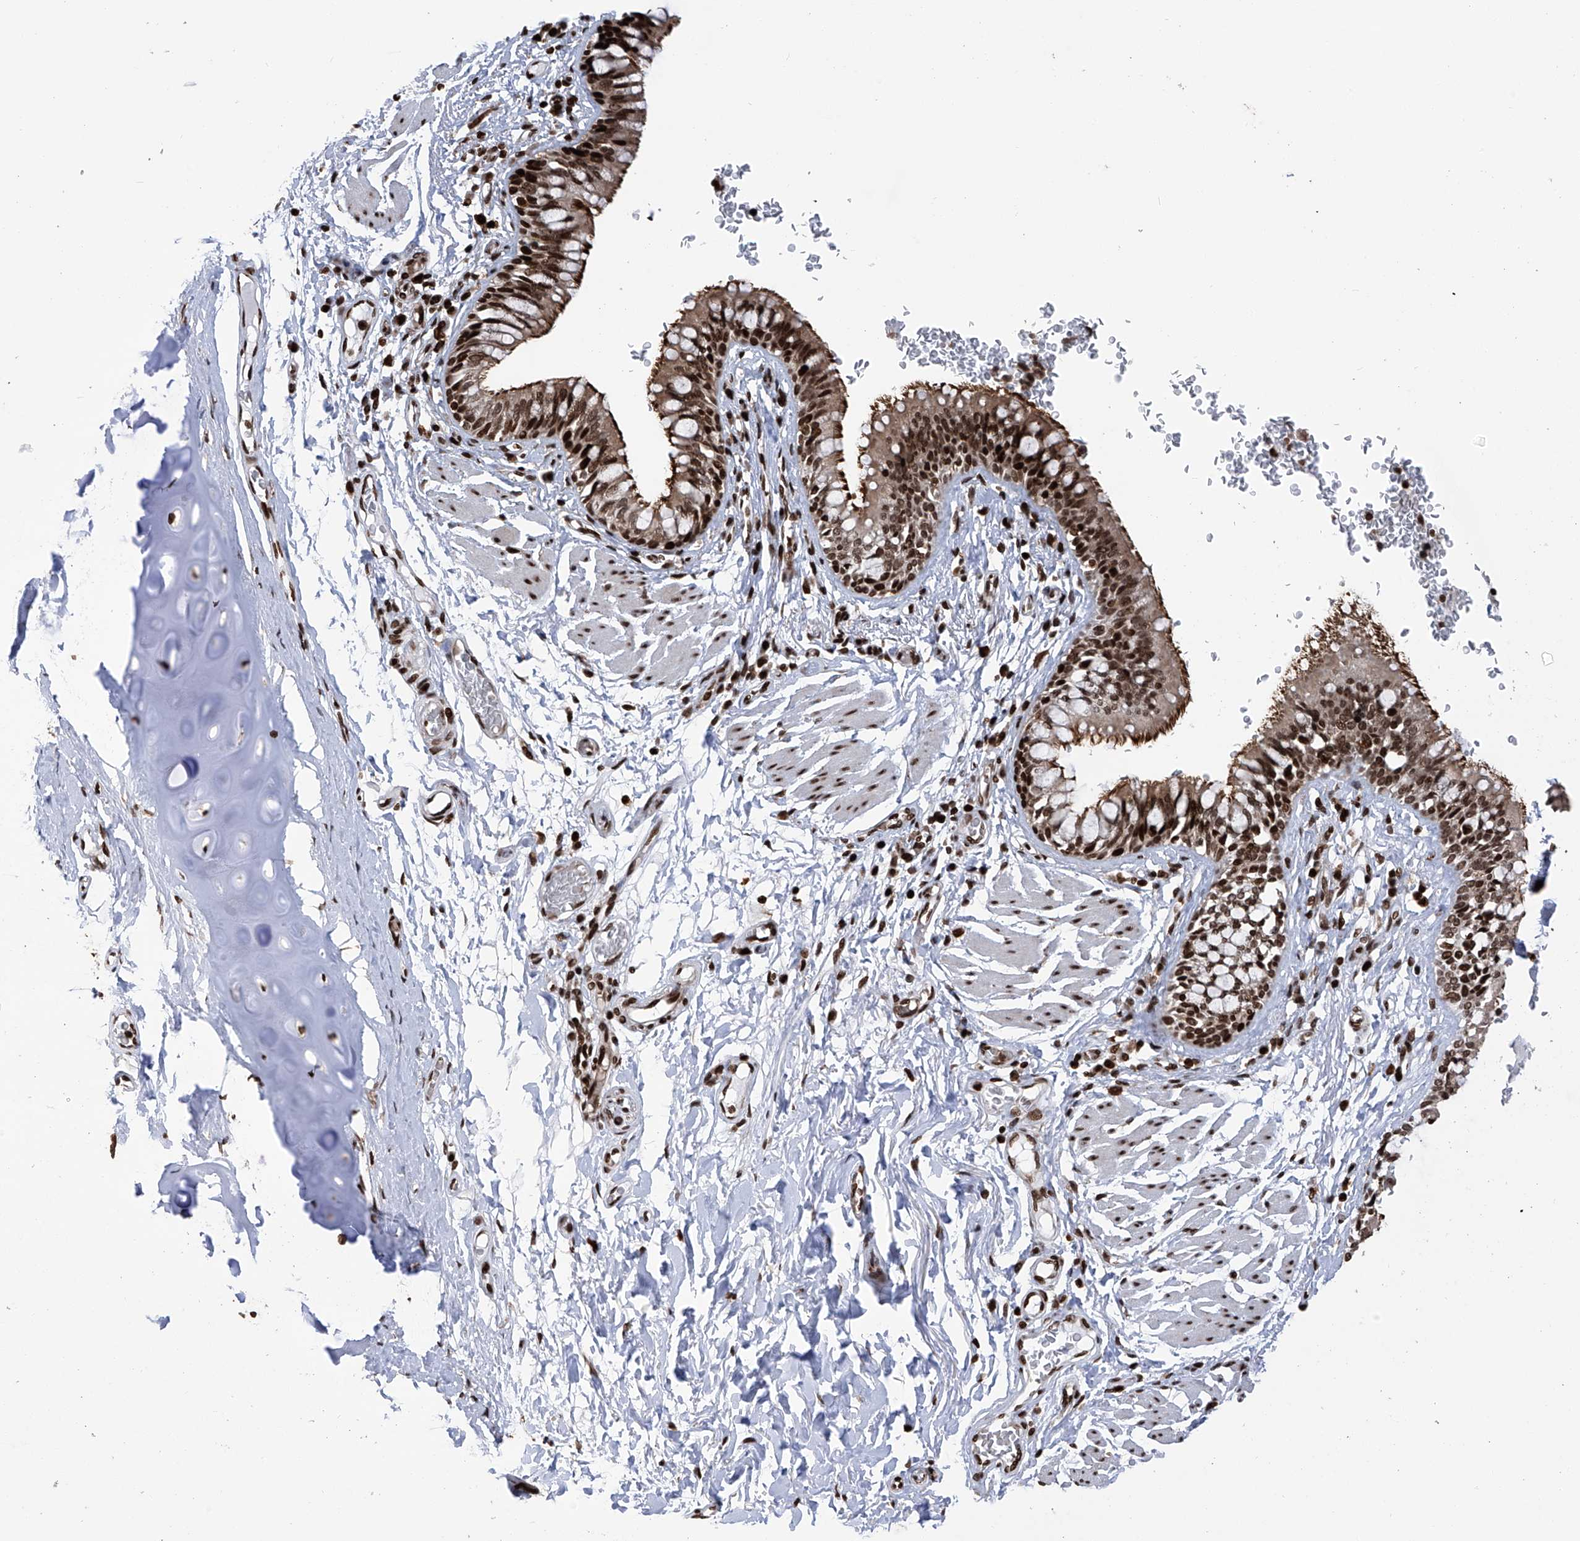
{"staining": {"intensity": "strong", "quantity": ">75%", "location": "cytoplasmic/membranous,nuclear"}, "tissue": "bronchus", "cell_type": "Respiratory epithelial cells", "image_type": "normal", "snomed": [{"axis": "morphology", "description": "Normal tissue, NOS"}, {"axis": "topography", "description": "Cartilage tissue"}, {"axis": "topography", "description": "Bronchus"}], "caption": "Strong cytoplasmic/membranous,nuclear expression is appreciated in approximately >75% of respiratory epithelial cells in benign bronchus.", "gene": "PAK1IP1", "patient": {"sex": "female", "age": 36}}